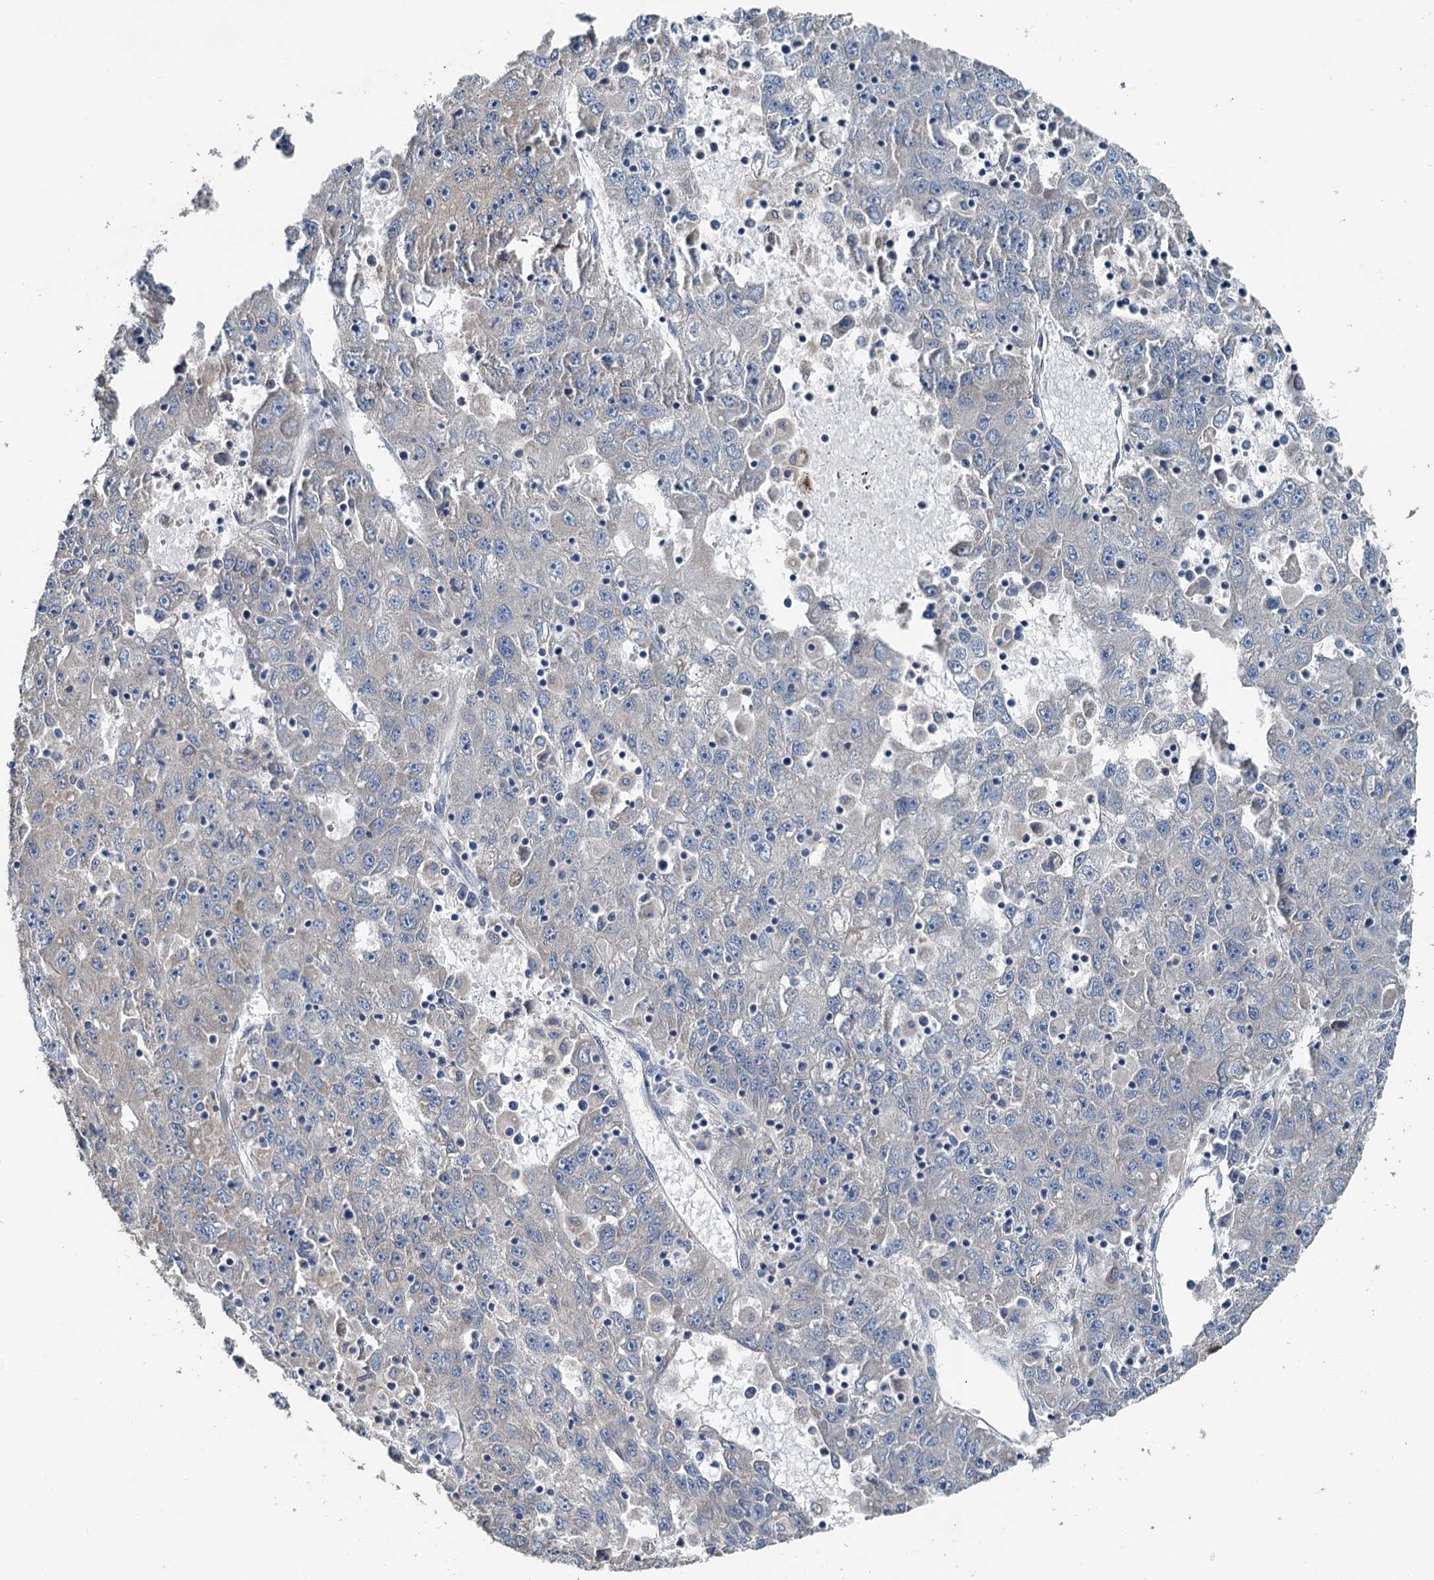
{"staining": {"intensity": "negative", "quantity": "none", "location": "none"}, "tissue": "liver cancer", "cell_type": "Tumor cells", "image_type": "cancer", "snomed": [{"axis": "morphology", "description": "Carcinoma, Hepatocellular, NOS"}, {"axis": "topography", "description": "Liver"}], "caption": "Tumor cells show no significant expression in liver cancer. The staining is performed using DAB (3,3'-diaminobenzidine) brown chromogen with nuclei counter-stained in using hematoxylin.", "gene": "C6orf120", "patient": {"sex": "male", "age": 49}}